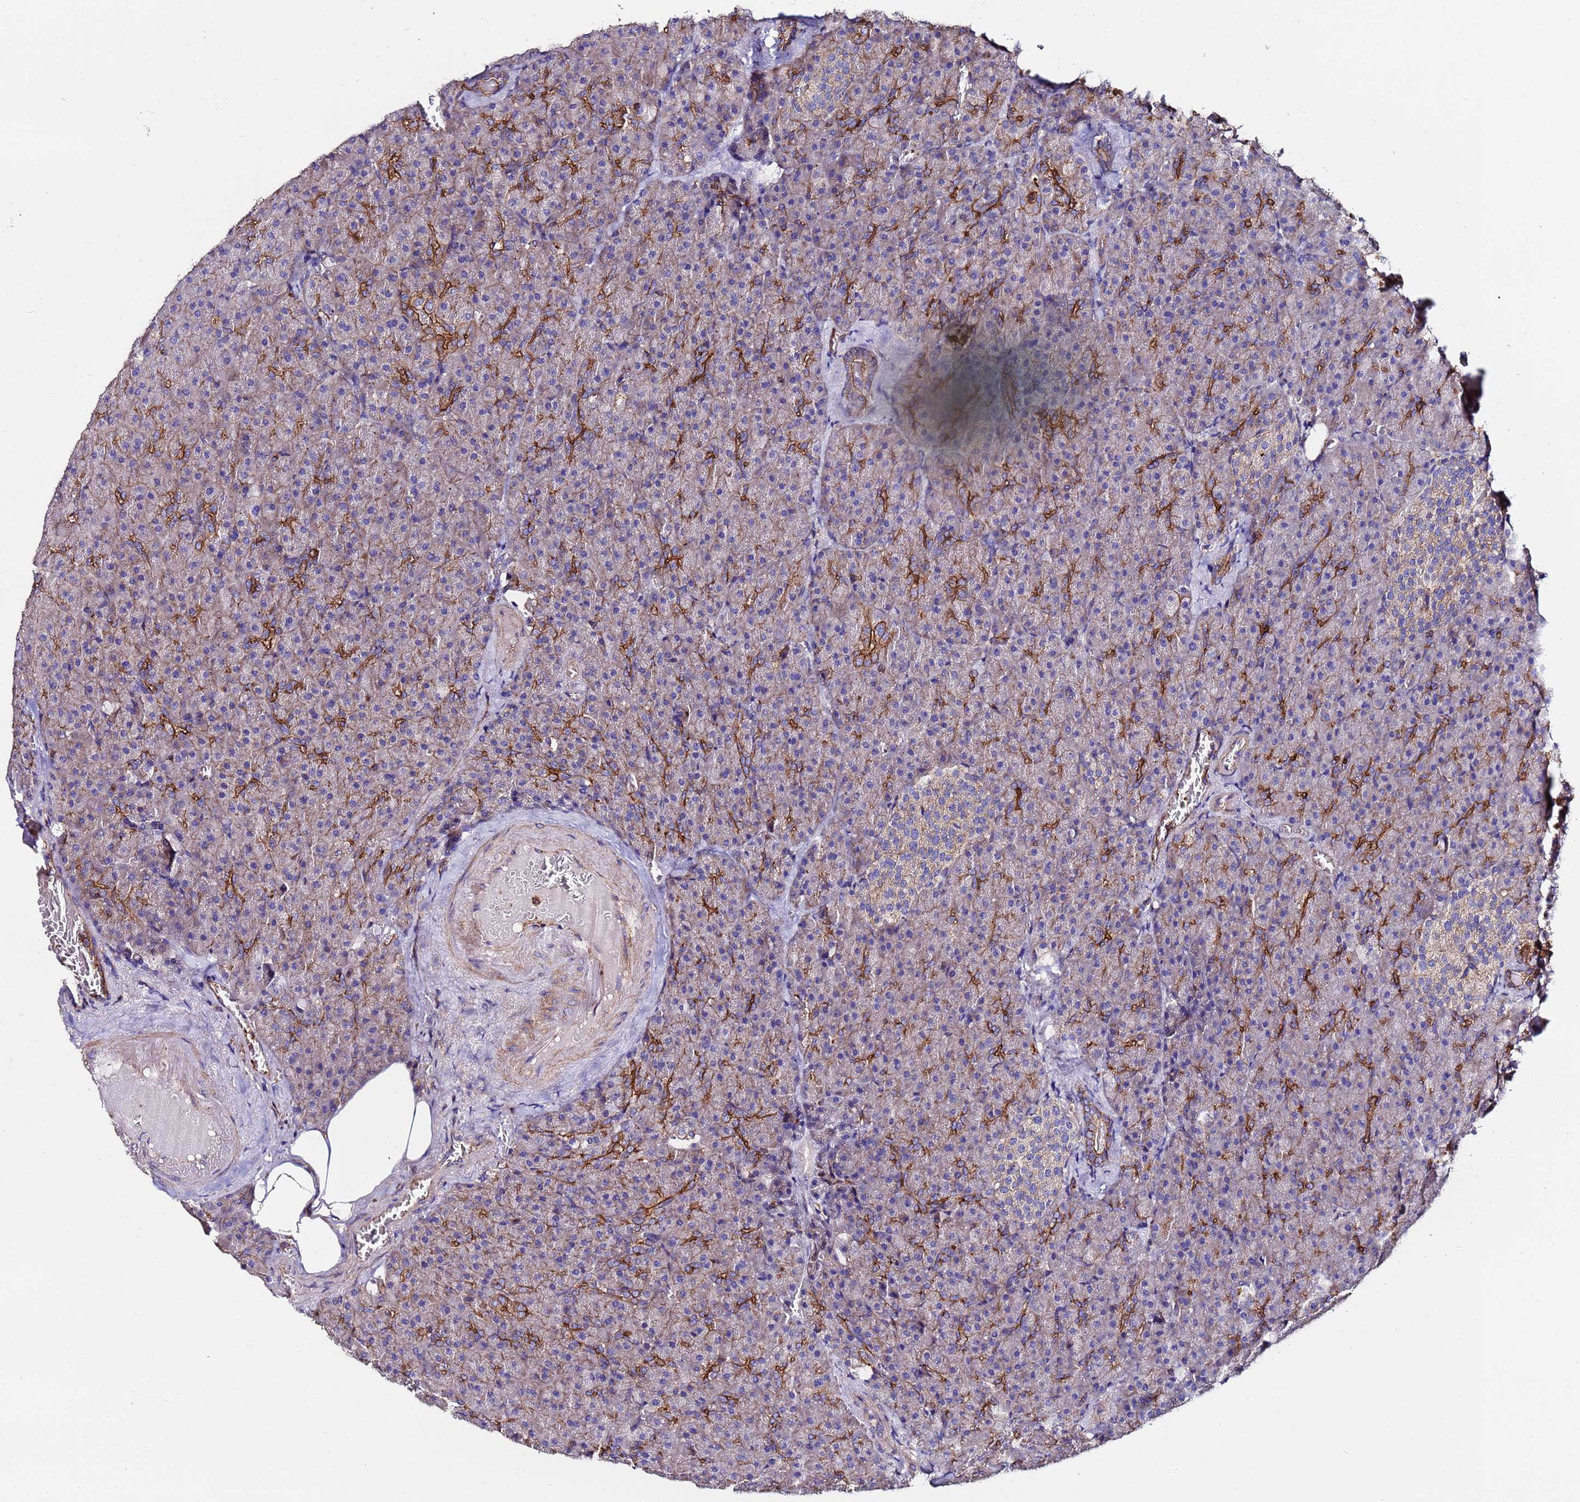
{"staining": {"intensity": "strong", "quantity": "25%-75%", "location": "cytoplasmic/membranous"}, "tissue": "pancreas", "cell_type": "Exocrine glandular cells", "image_type": "normal", "snomed": [{"axis": "morphology", "description": "Normal tissue, NOS"}, {"axis": "topography", "description": "Pancreas"}], "caption": "IHC (DAB) staining of normal human pancreas shows strong cytoplasmic/membranous protein expression in approximately 25%-75% of exocrine glandular cells.", "gene": "POTEE", "patient": {"sex": "female", "age": 74}}